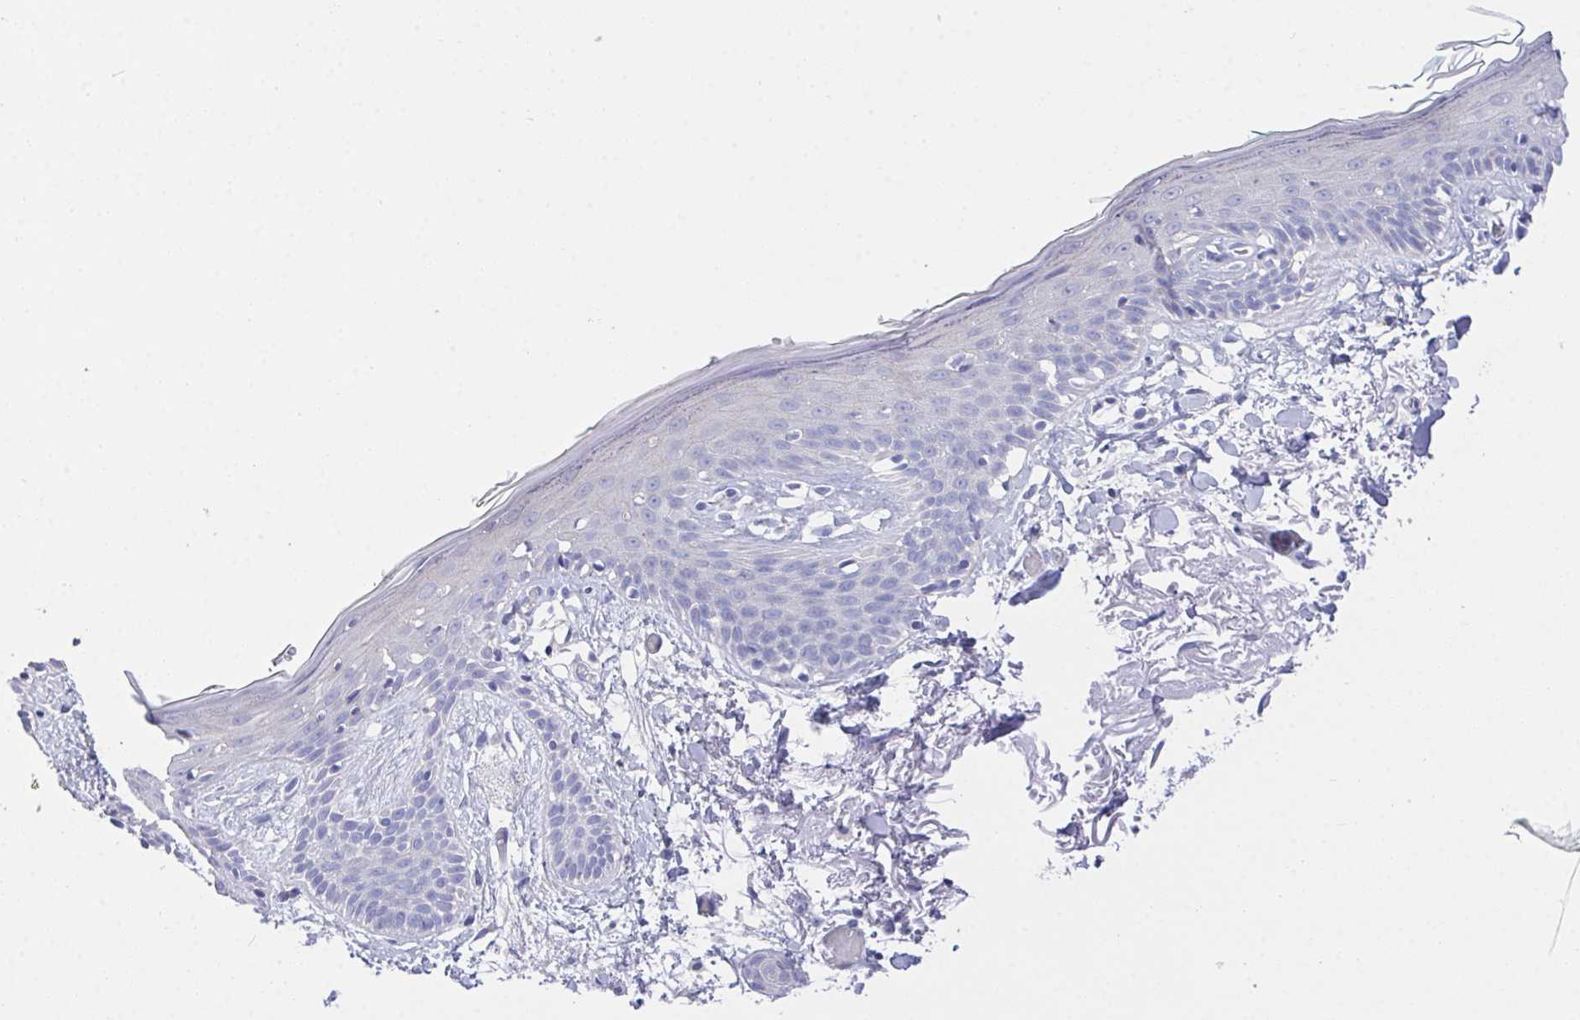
{"staining": {"intensity": "negative", "quantity": "none", "location": "none"}, "tissue": "skin", "cell_type": "Fibroblasts", "image_type": "normal", "snomed": [{"axis": "morphology", "description": "Normal tissue, NOS"}, {"axis": "topography", "description": "Skin"}], "caption": "Fibroblasts show no significant protein staining in unremarkable skin.", "gene": "PRG3", "patient": {"sex": "male", "age": 79}}